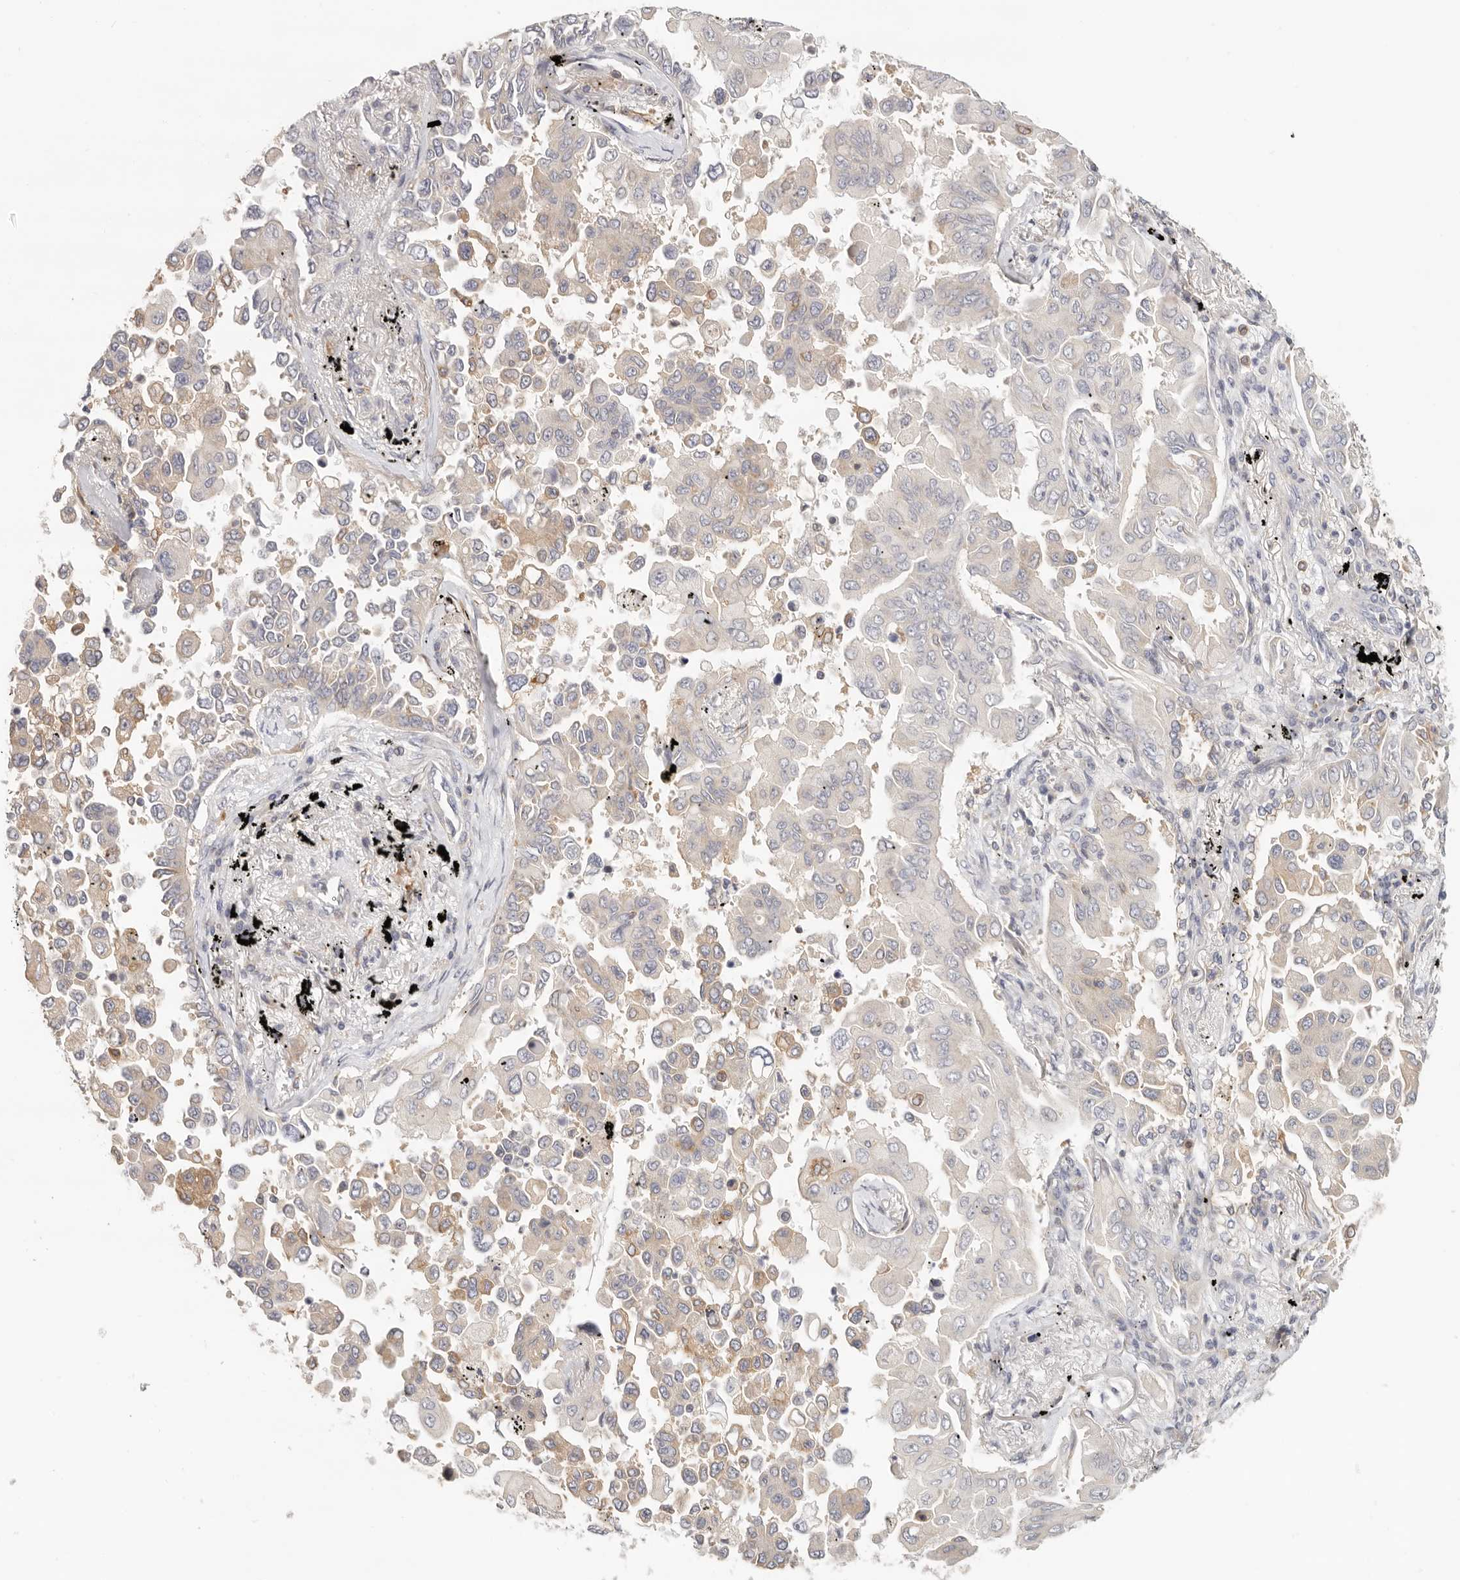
{"staining": {"intensity": "weak", "quantity": "<25%", "location": "cytoplasmic/membranous"}, "tissue": "lung cancer", "cell_type": "Tumor cells", "image_type": "cancer", "snomed": [{"axis": "morphology", "description": "Adenocarcinoma, NOS"}, {"axis": "topography", "description": "Lung"}], "caption": "Protein analysis of lung cancer displays no significant positivity in tumor cells.", "gene": "ANXA9", "patient": {"sex": "female", "age": 67}}